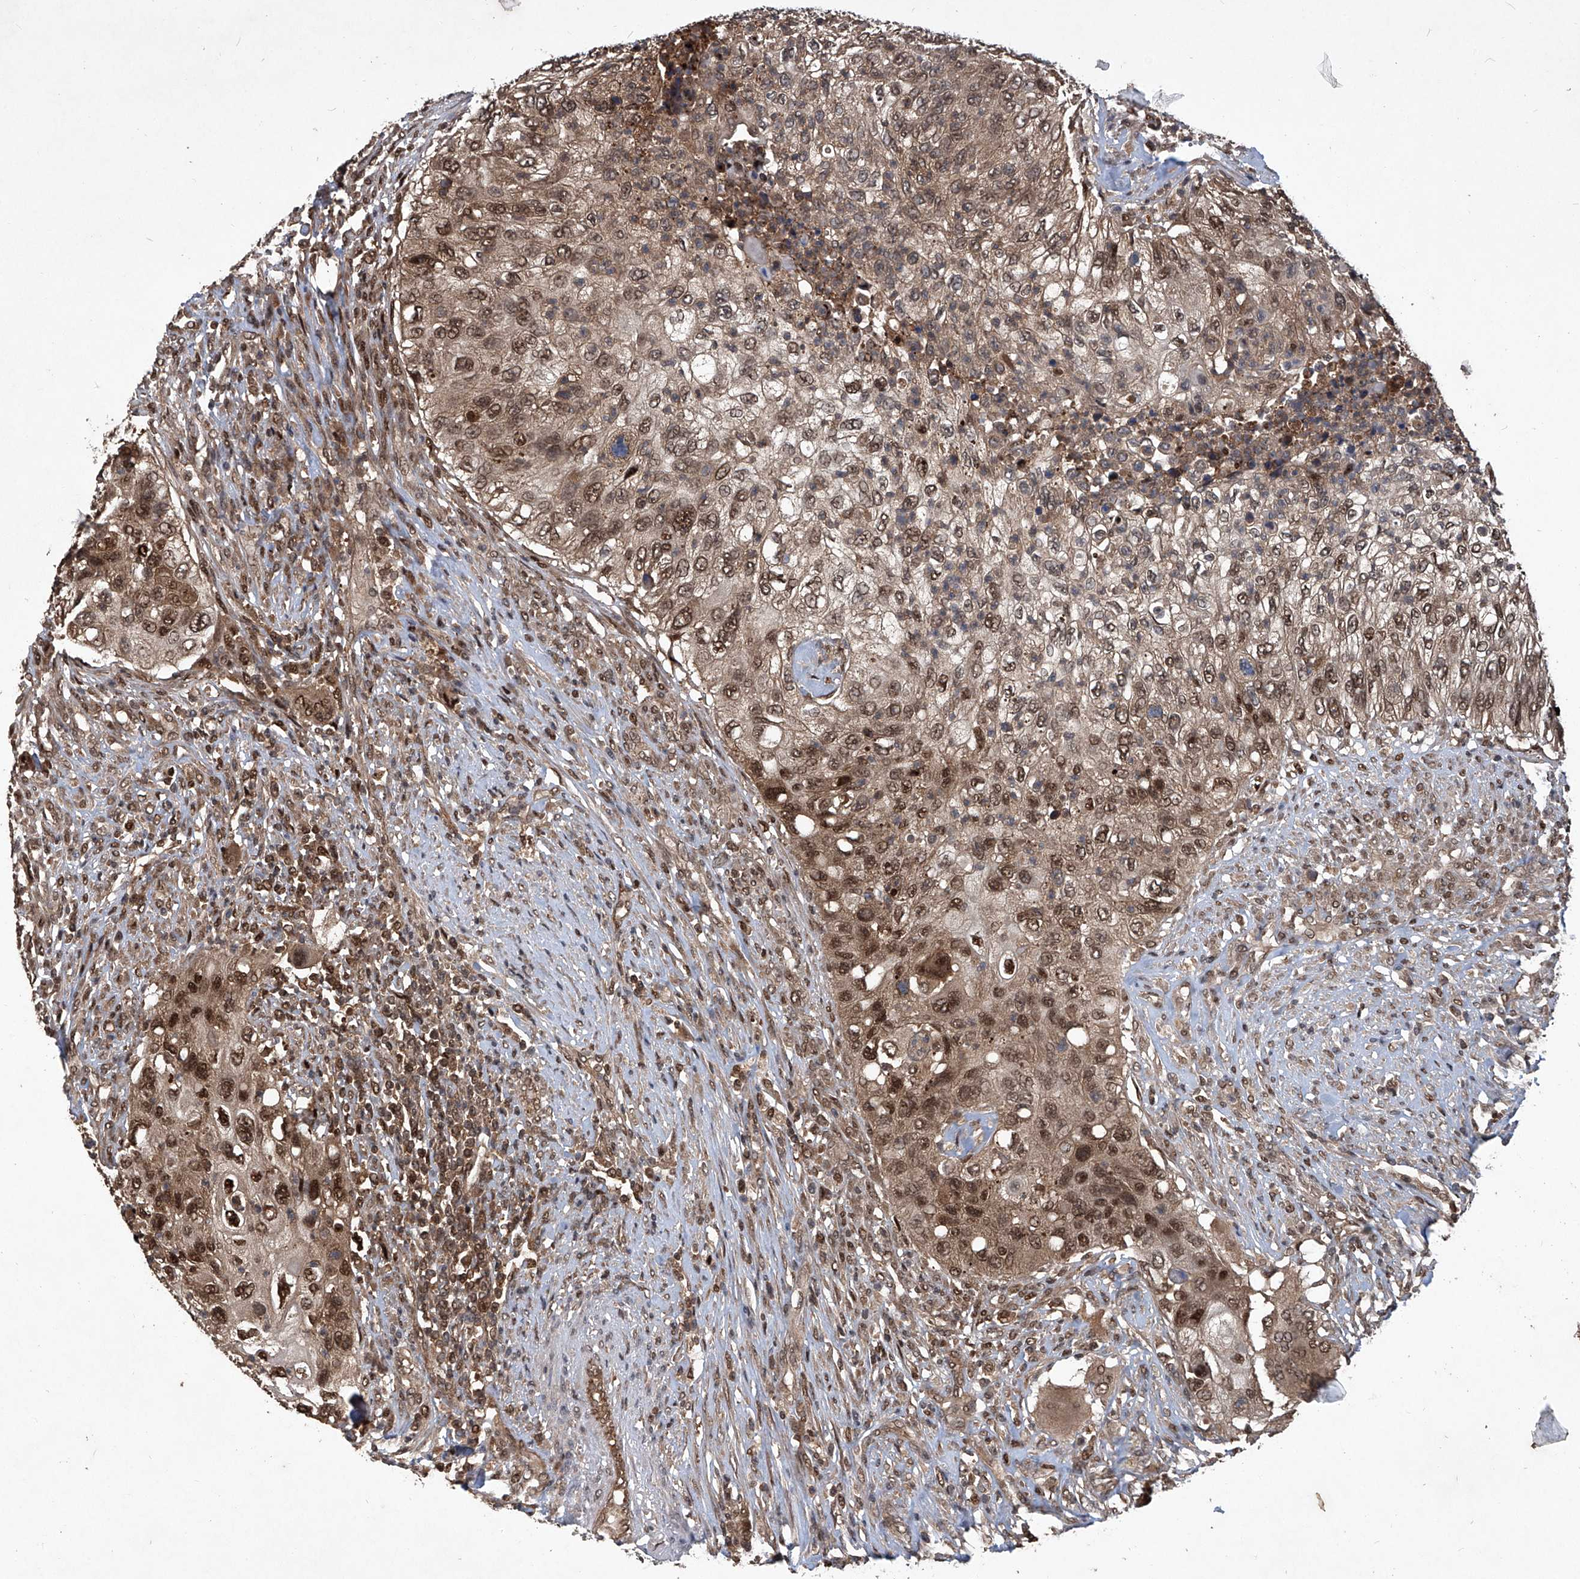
{"staining": {"intensity": "strong", "quantity": "25%-75%", "location": "cytoplasmic/membranous,nuclear"}, "tissue": "urothelial cancer", "cell_type": "Tumor cells", "image_type": "cancer", "snomed": [{"axis": "morphology", "description": "Urothelial carcinoma, High grade"}, {"axis": "topography", "description": "Urinary bladder"}], "caption": "Urothelial cancer stained with a brown dye demonstrates strong cytoplasmic/membranous and nuclear positive expression in approximately 25%-75% of tumor cells.", "gene": "PSMB1", "patient": {"sex": "female", "age": 60}}